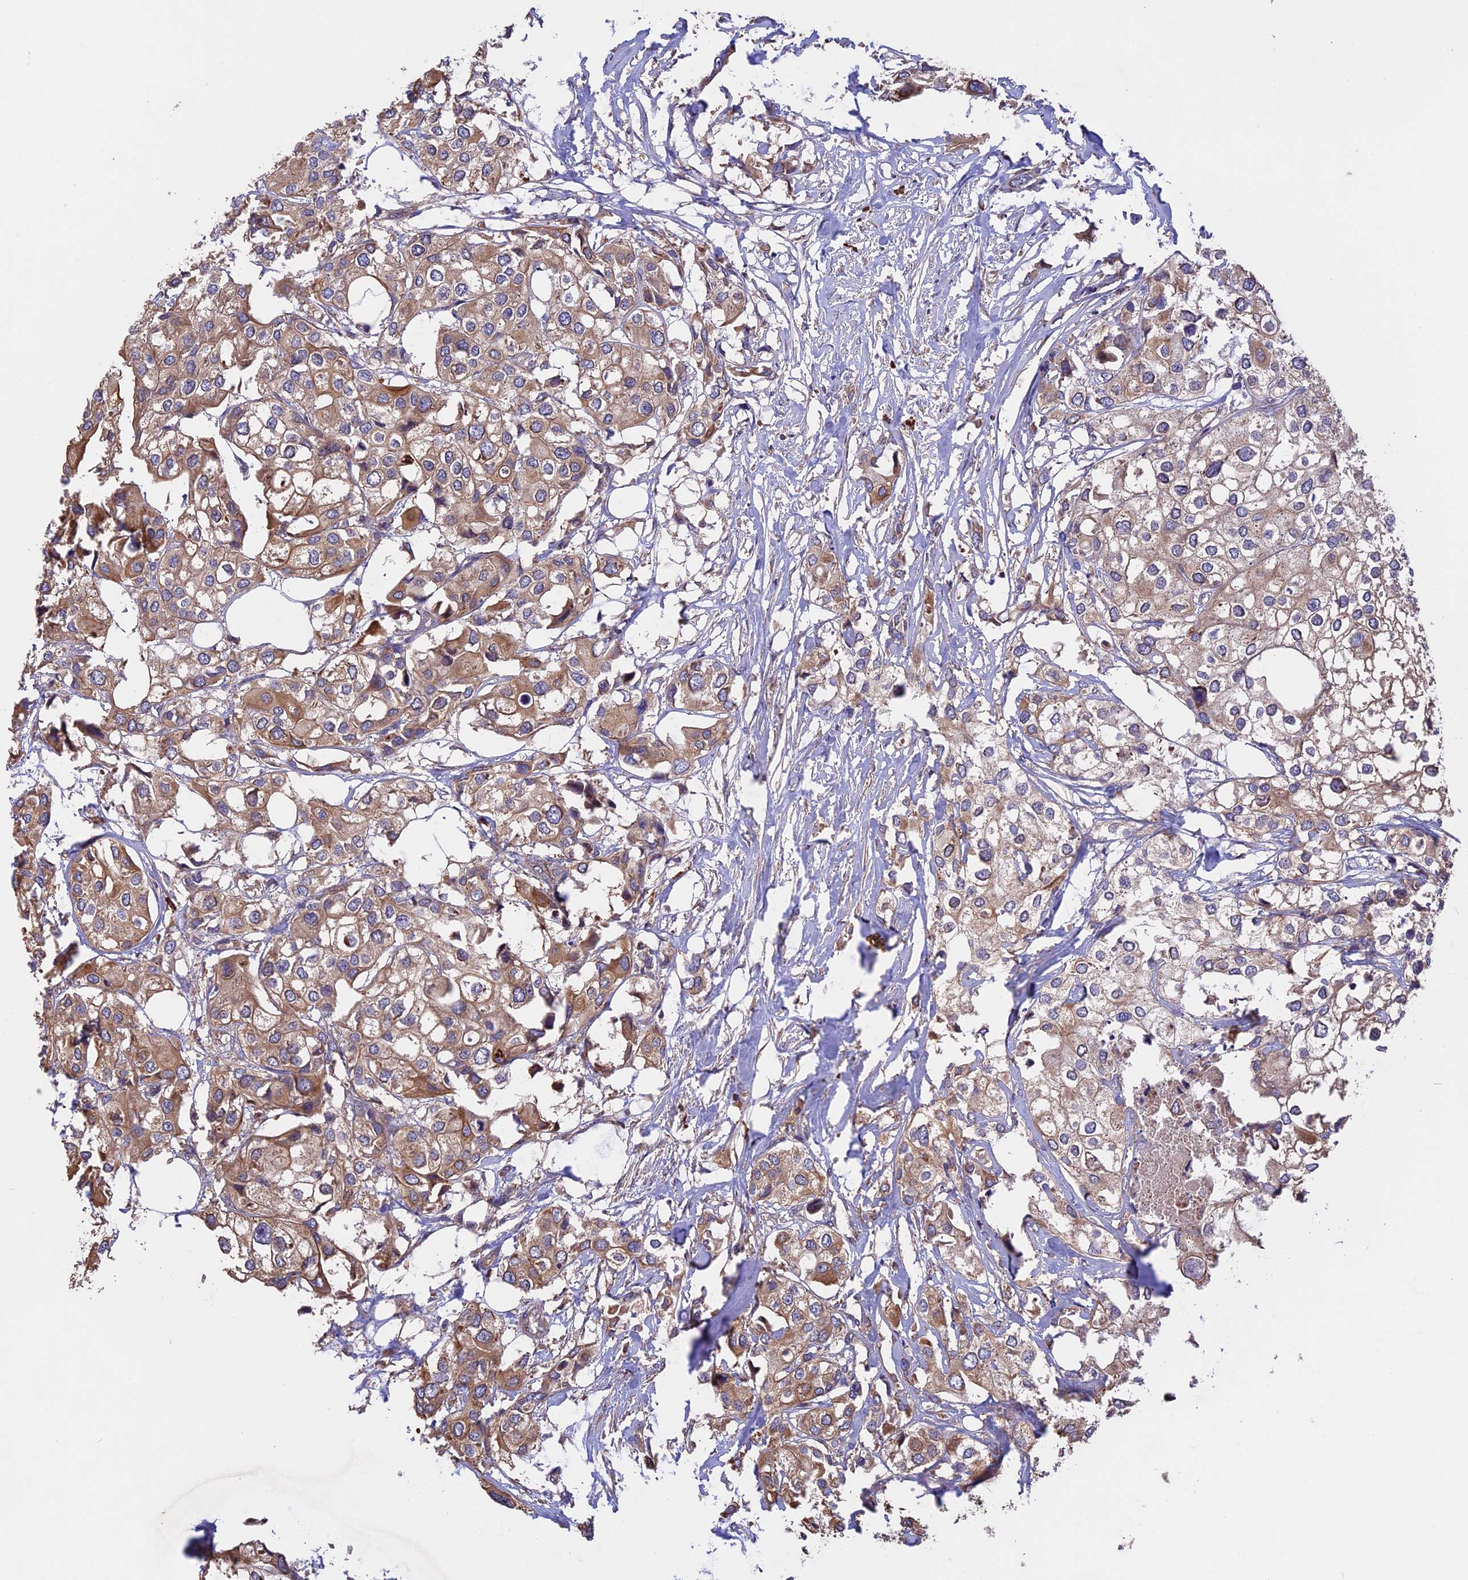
{"staining": {"intensity": "moderate", "quantity": "25%-75%", "location": "cytoplasmic/membranous"}, "tissue": "urothelial cancer", "cell_type": "Tumor cells", "image_type": "cancer", "snomed": [{"axis": "morphology", "description": "Urothelial carcinoma, High grade"}, {"axis": "topography", "description": "Urinary bladder"}], "caption": "DAB immunohistochemical staining of urothelial cancer exhibits moderate cytoplasmic/membranous protein positivity in about 25%-75% of tumor cells.", "gene": "GAS8", "patient": {"sex": "male", "age": 64}}